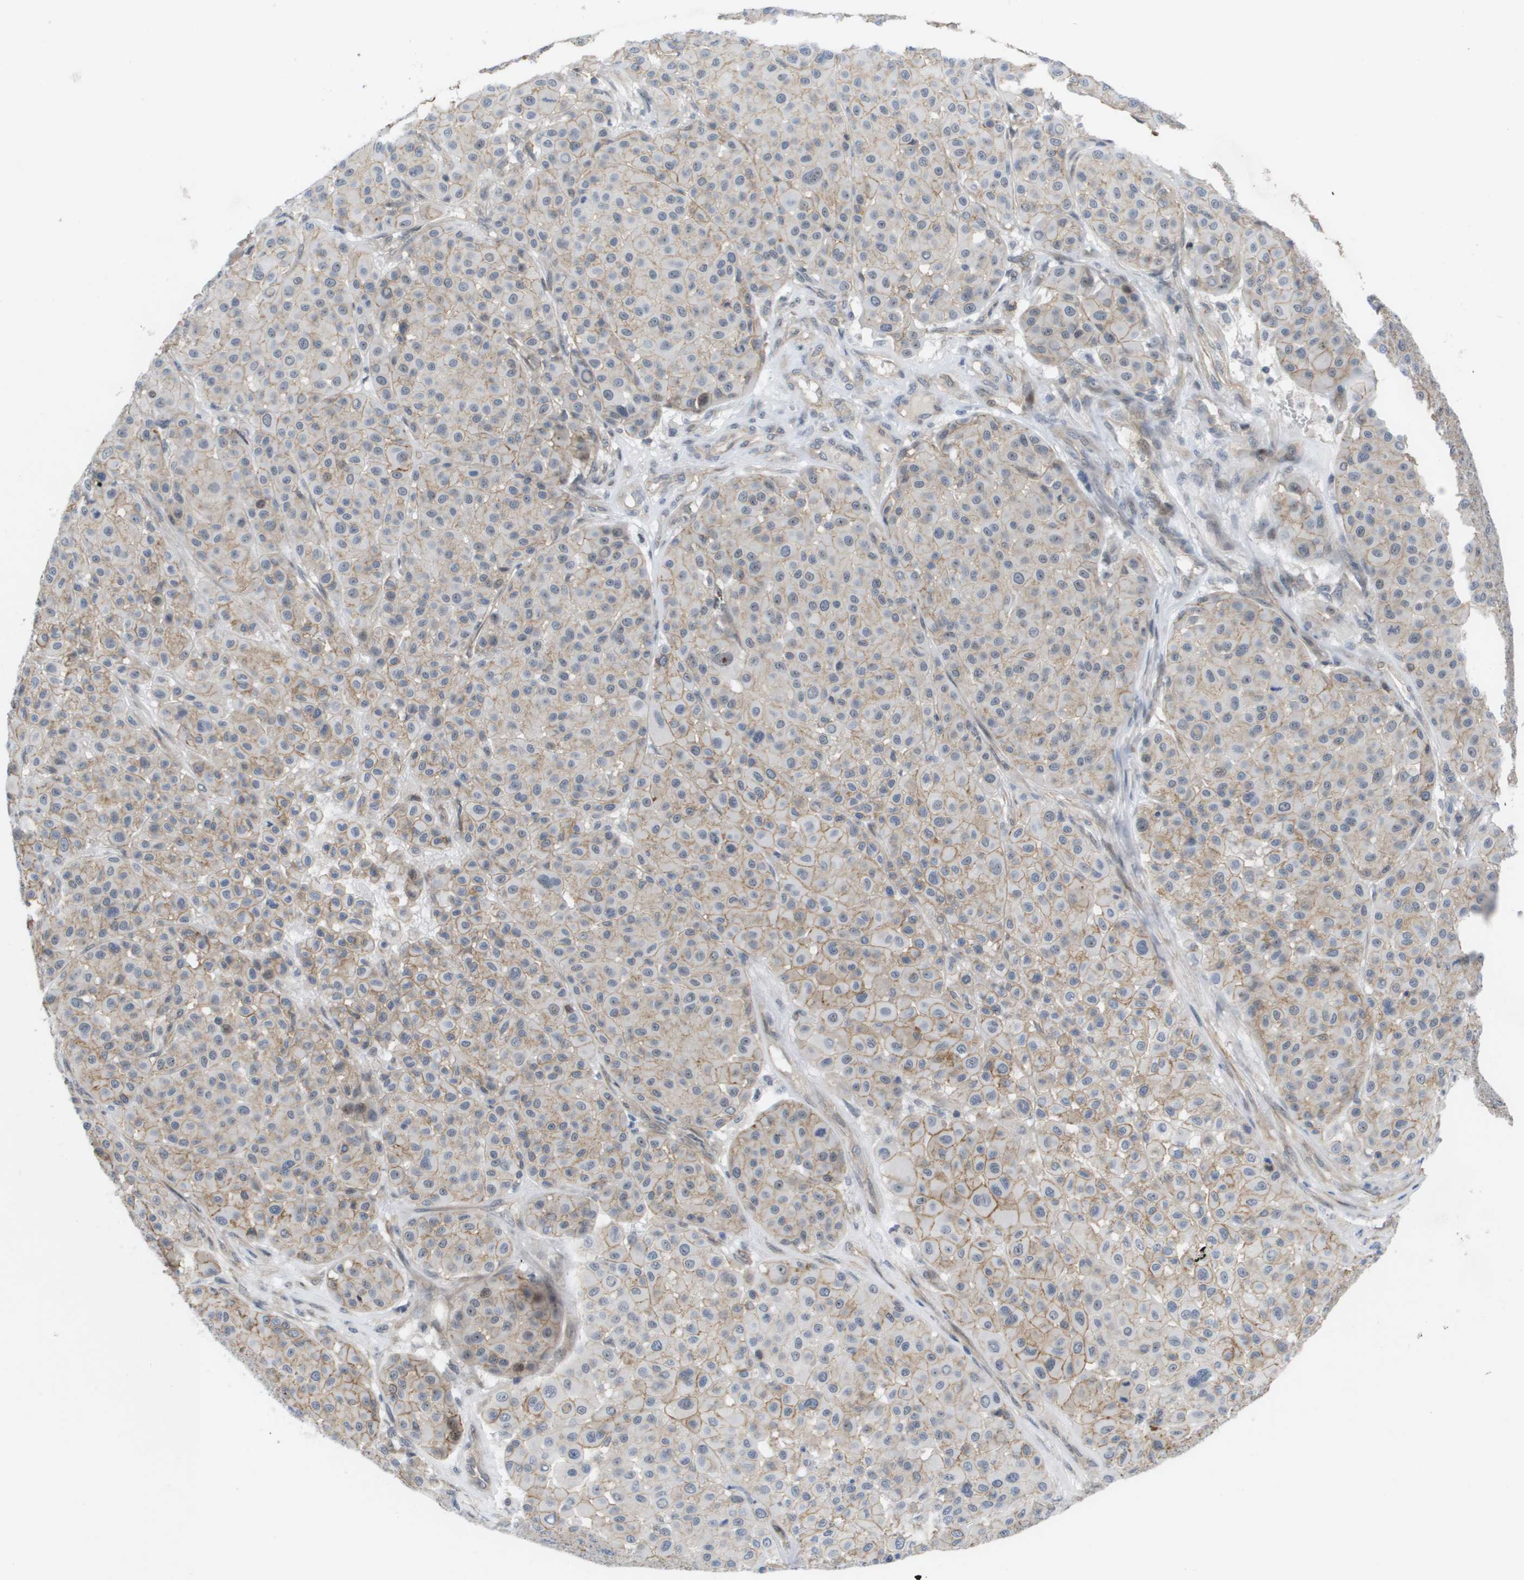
{"staining": {"intensity": "weak", "quantity": "25%-75%", "location": "cytoplasmic/membranous,nuclear"}, "tissue": "melanoma", "cell_type": "Tumor cells", "image_type": "cancer", "snomed": [{"axis": "morphology", "description": "Malignant melanoma, Metastatic site"}, {"axis": "topography", "description": "Soft tissue"}], "caption": "Immunohistochemistry (IHC) of human malignant melanoma (metastatic site) exhibits low levels of weak cytoplasmic/membranous and nuclear positivity in approximately 25%-75% of tumor cells.", "gene": "MTARC2", "patient": {"sex": "male", "age": 41}}